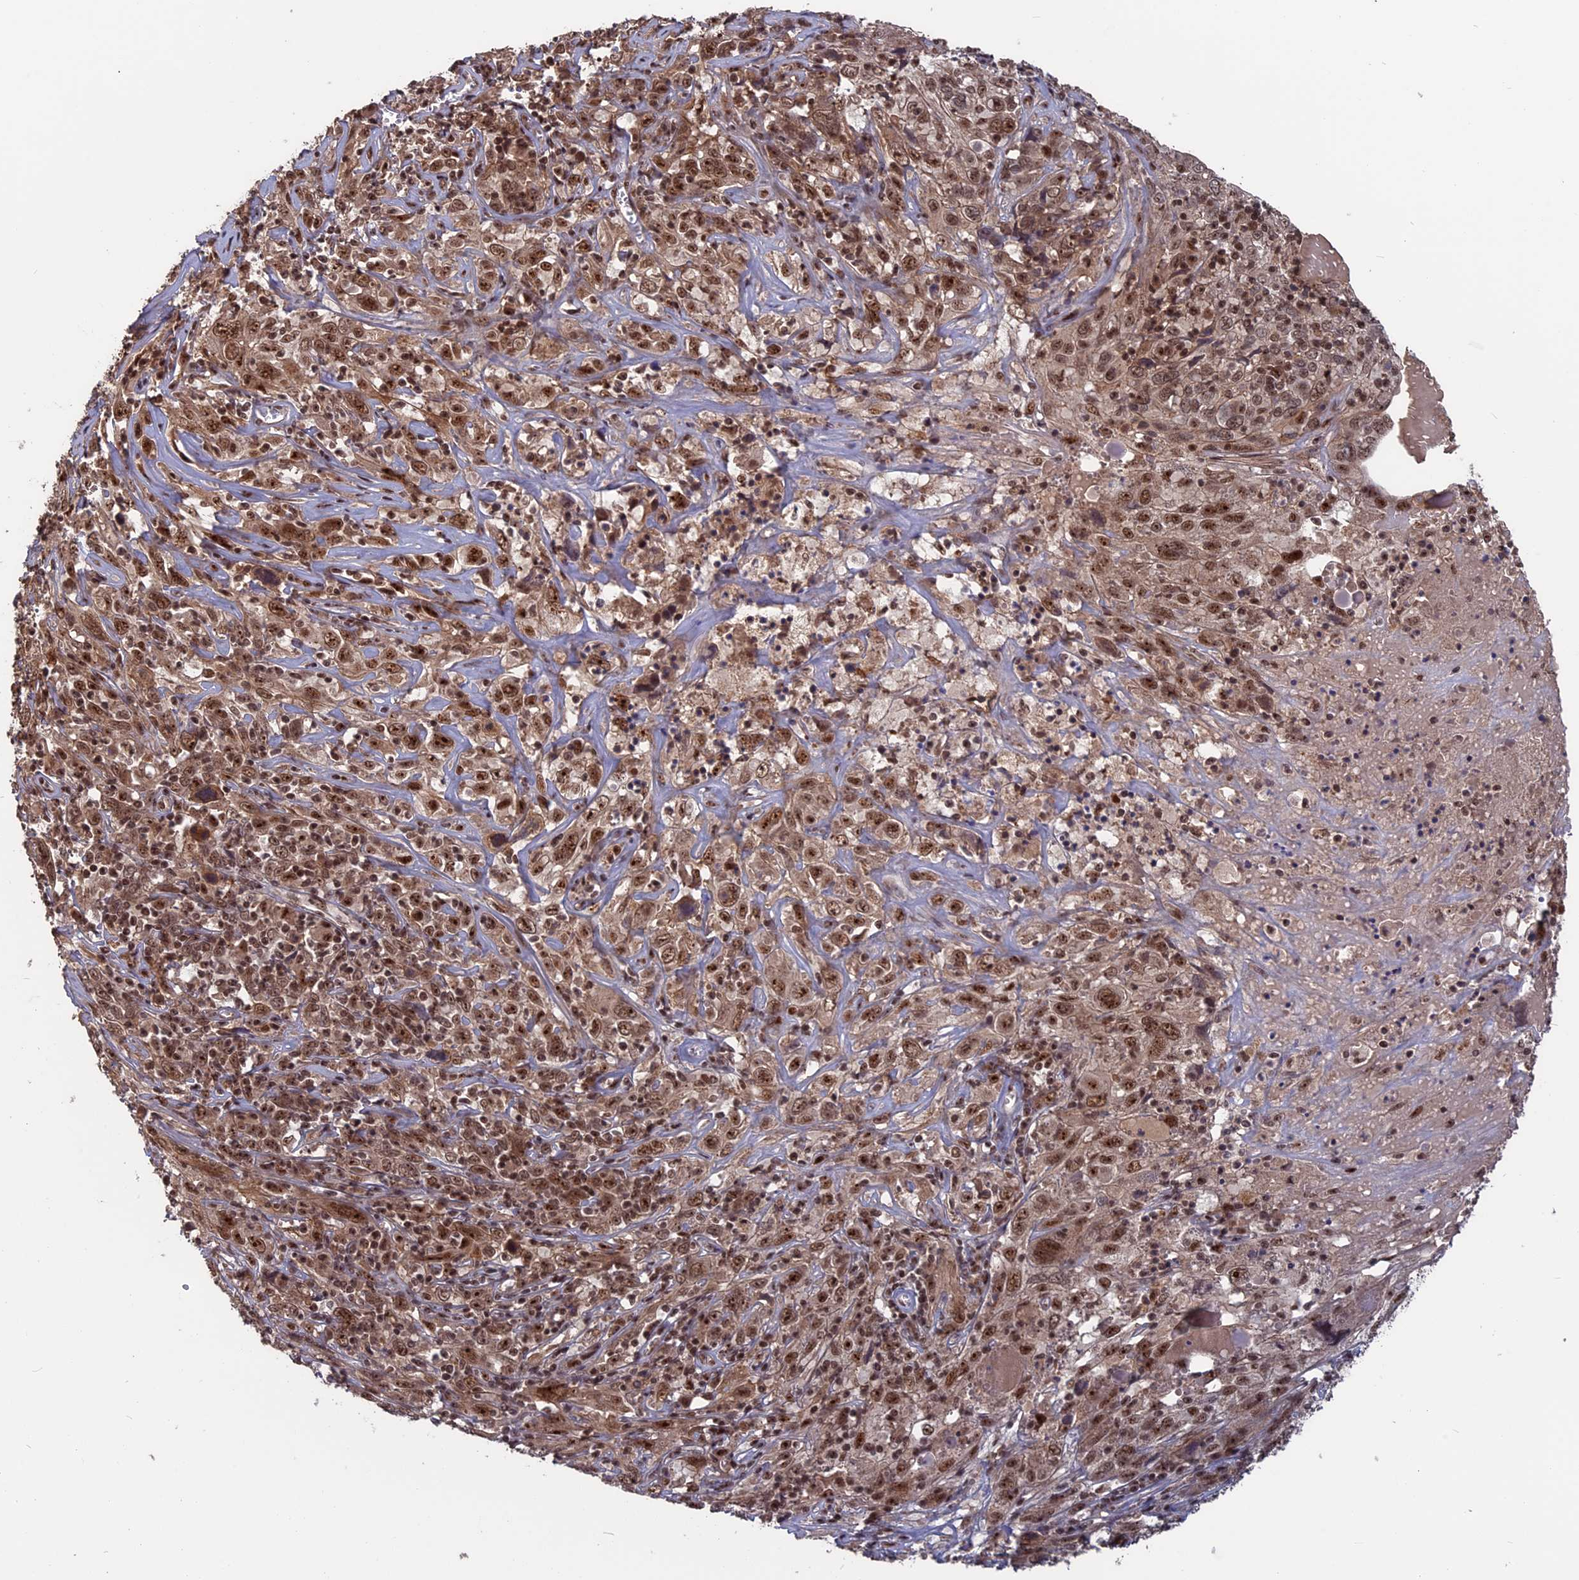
{"staining": {"intensity": "moderate", "quantity": ">75%", "location": "cytoplasmic/membranous,nuclear"}, "tissue": "cervical cancer", "cell_type": "Tumor cells", "image_type": "cancer", "snomed": [{"axis": "morphology", "description": "Squamous cell carcinoma, NOS"}, {"axis": "topography", "description": "Cervix"}], "caption": "Protein expression analysis of cervical cancer demonstrates moderate cytoplasmic/membranous and nuclear expression in about >75% of tumor cells.", "gene": "CACTIN", "patient": {"sex": "female", "age": 46}}